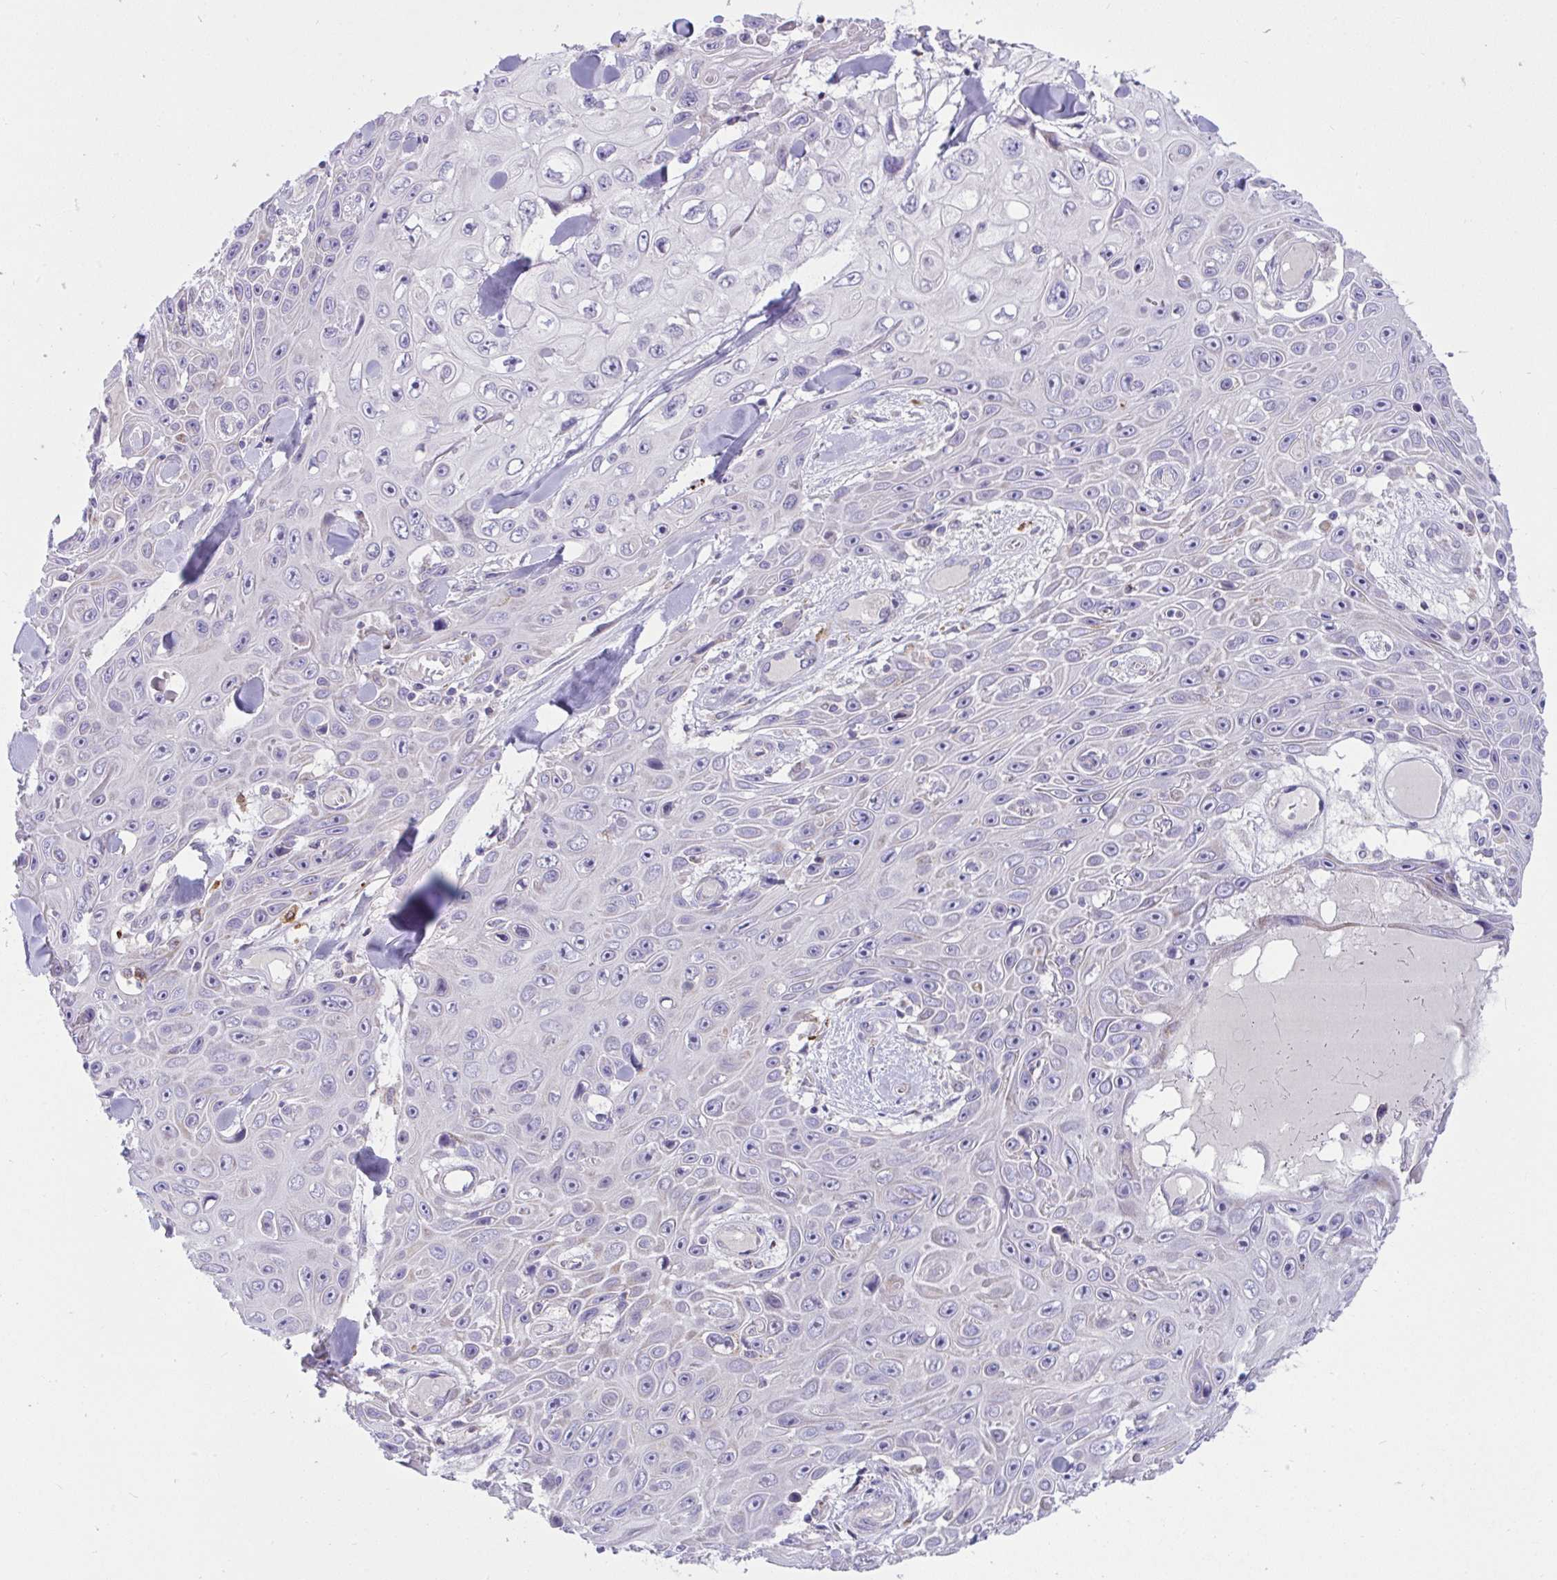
{"staining": {"intensity": "negative", "quantity": "none", "location": "none"}, "tissue": "skin cancer", "cell_type": "Tumor cells", "image_type": "cancer", "snomed": [{"axis": "morphology", "description": "Squamous cell carcinoma, NOS"}, {"axis": "topography", "description": "Skin"}], "caption": "Tumor cells show no significant staining in squamous cell carcinoma (skin).", "gene": "DTX3", "patient": {"sex": "male", "age": 82}}